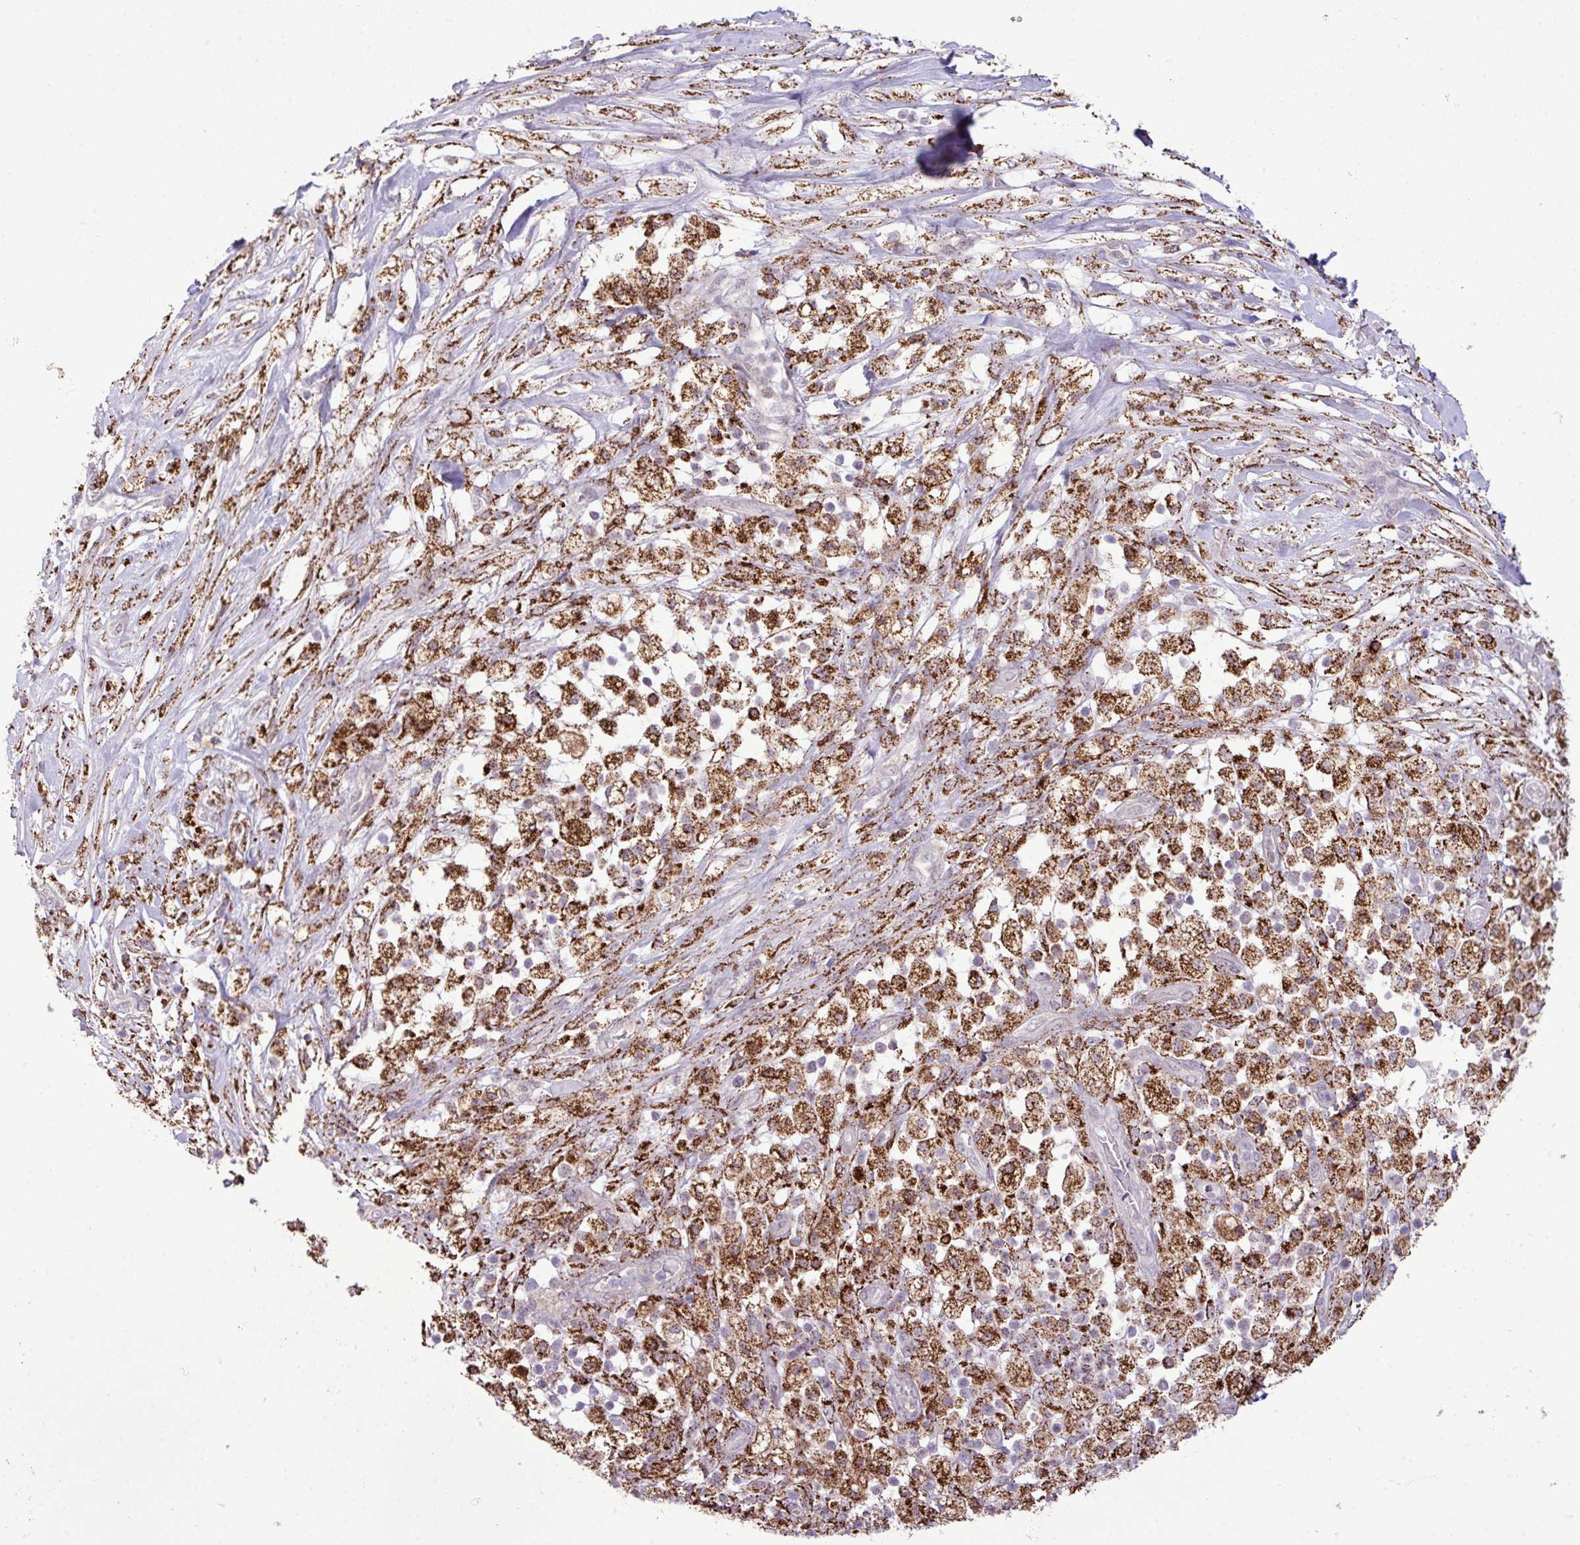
{"staining": {"intensity": "strong", "quantity": ">75%", "location": "cytoplasmic/membranous"}, "tissue": "pancreatic cancer", "cell_type": "Tumor cells", "image_type": "cancer", "snomed": [{"axis": "morphology", "description": "Adenocarcinoma, NOS"}, {"axis": "topography", "description": "Pancreas"}], "caption": "DAB immunohistochemical staining of human pancreatic cancer exhibits strong cytoplasmic/membranous protein staining in approximately >75% of tumor cells.", "gene": "SGPP1", "patient": {"sex": "female", "age": 72}}